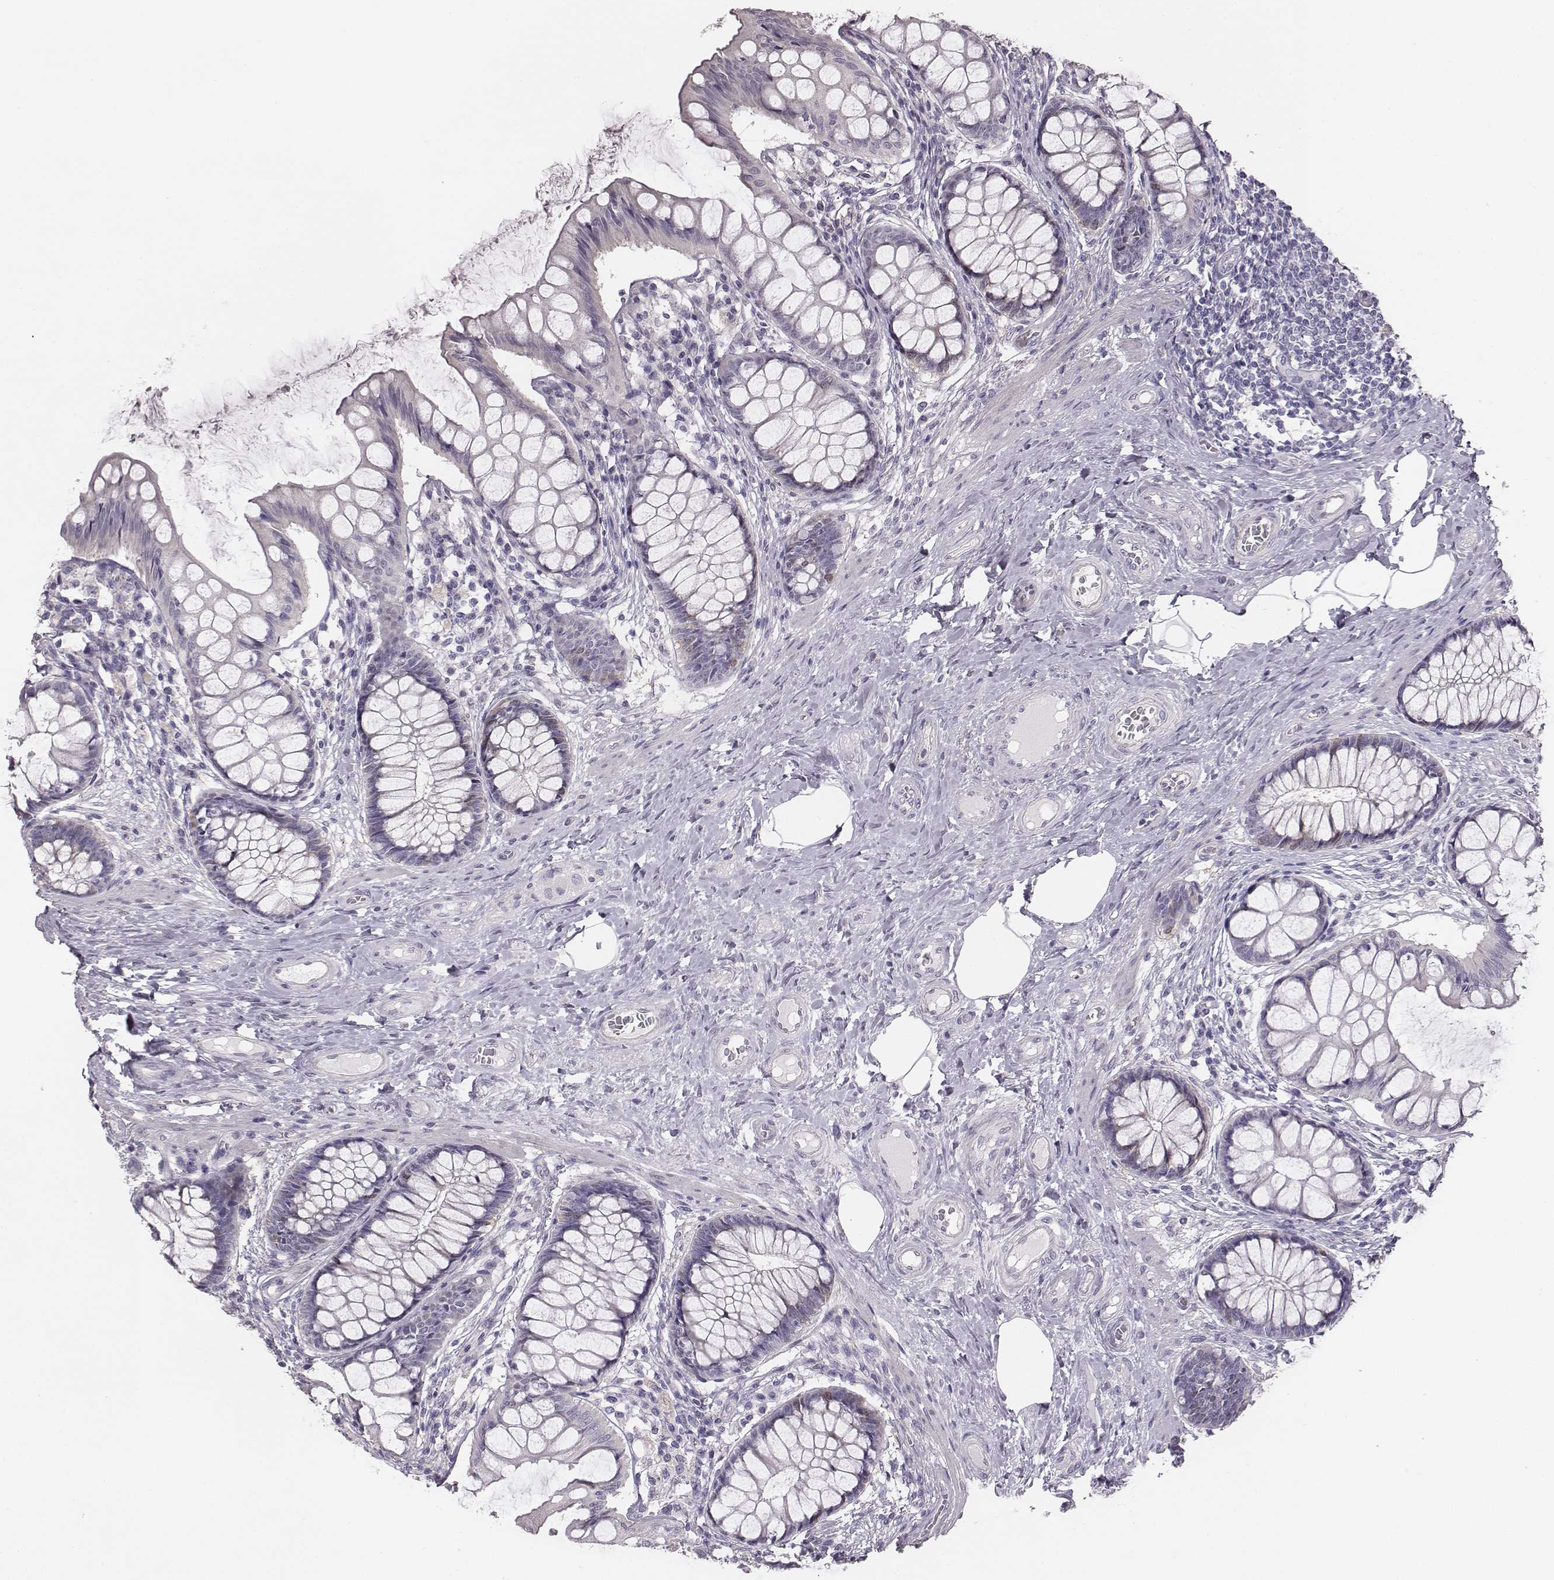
{"staining": {"intensity": "negative", "quantity": "none", "location": "none"}, "tissue": "colon", "cell_type": "Endothelial cells", "image_type": "normal", "snomed": [{"axis": "morphology", "description": "Normal tissue, NOS"}, {"axis": "topography", "description": "Colon"}], "caption": "This is an IHC micrograph of normal colon. There is no staining in endothelial cells.", "gene": "PBK", "patient": {"sex": "female", "age": 65}}